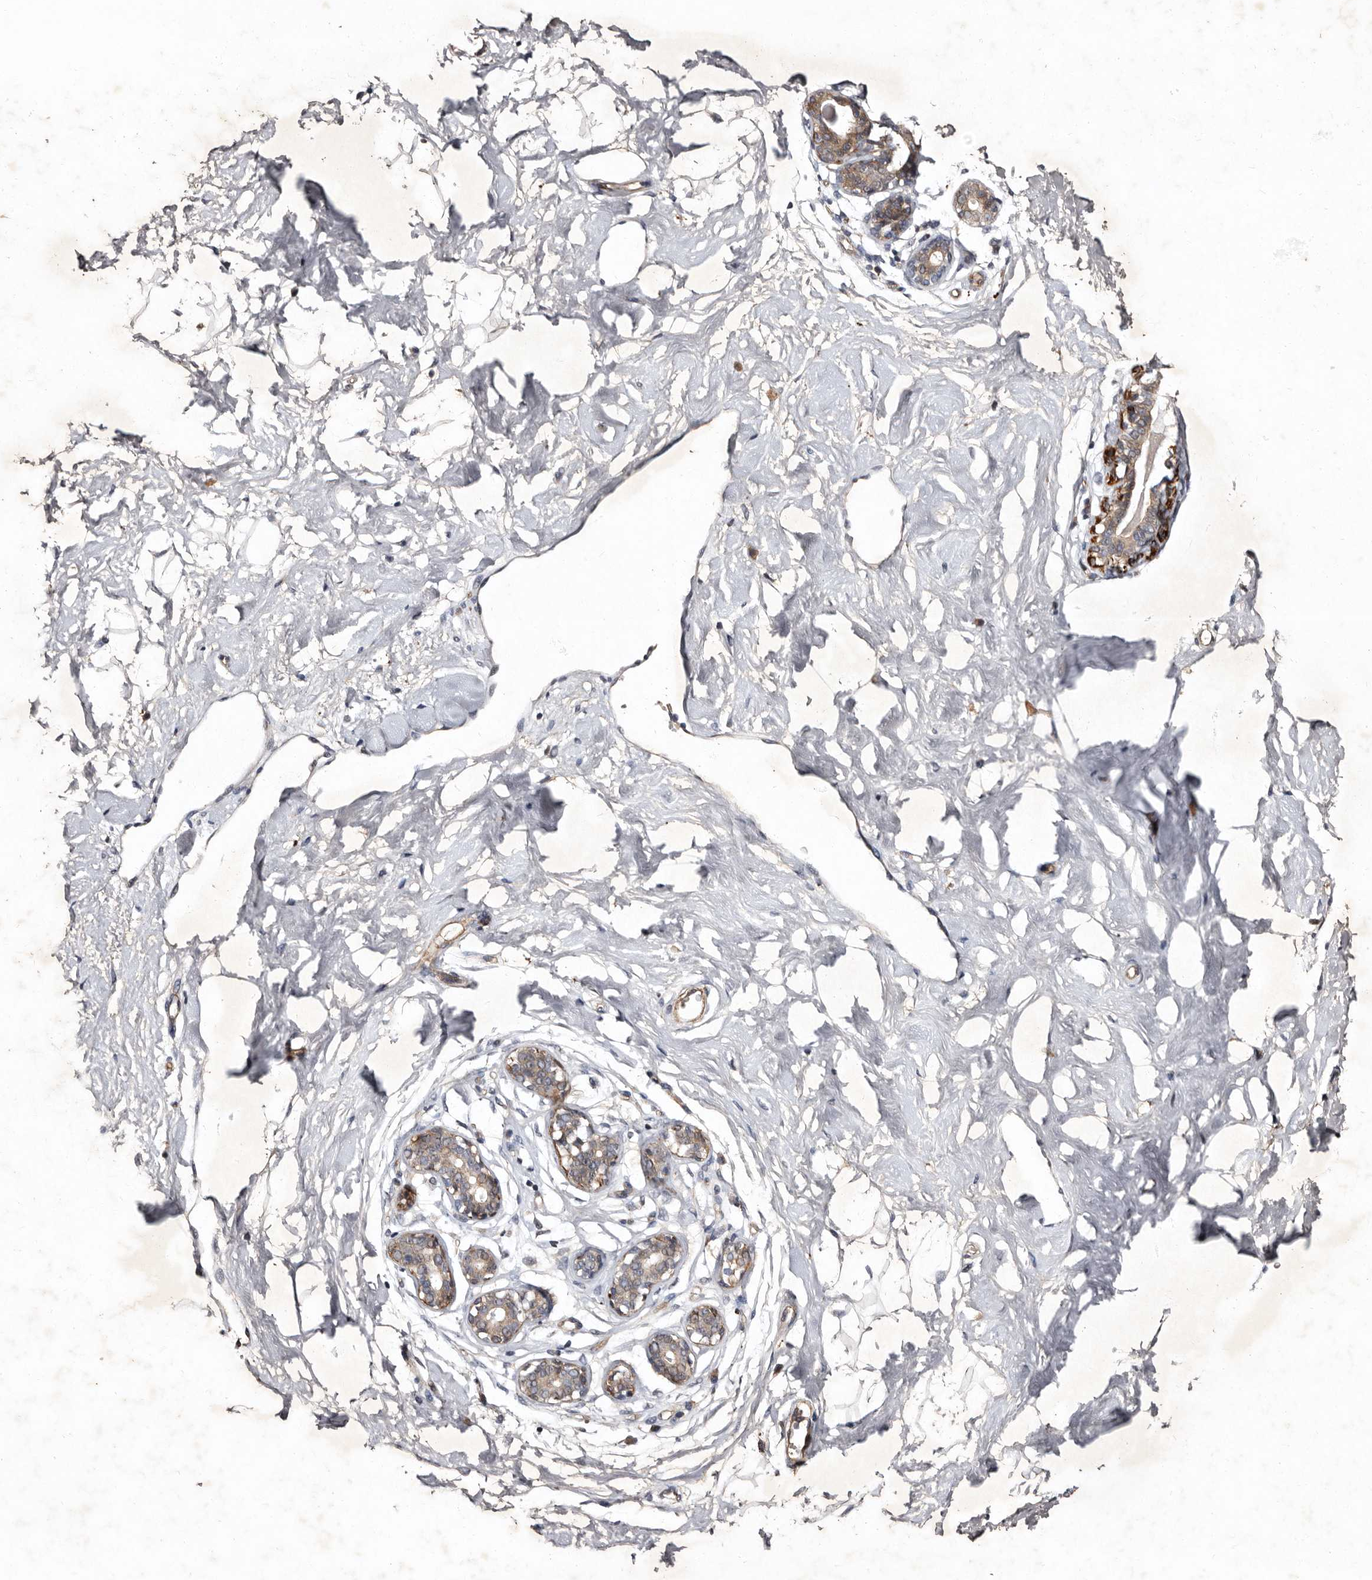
{"staining": {"intensity": "negative", "quantity": "none", "location": "none"}, "tissue": "breast", "cell_type": "Adipocytes", "image_type": "normal", "snomed": [{"axis": "morphology", "description": "Normal tissue, NOS"}, {"axis": "morphology", "description": "Adenoma, NOS"}, {"axis": "topography", "description": "Breast"}], "caption": "A micrograph of breast stained for a protein demonstrates no brown staining in adipocytes.", "gene": "PRKD3", "patient": {"sex": "female", "age": 23}}